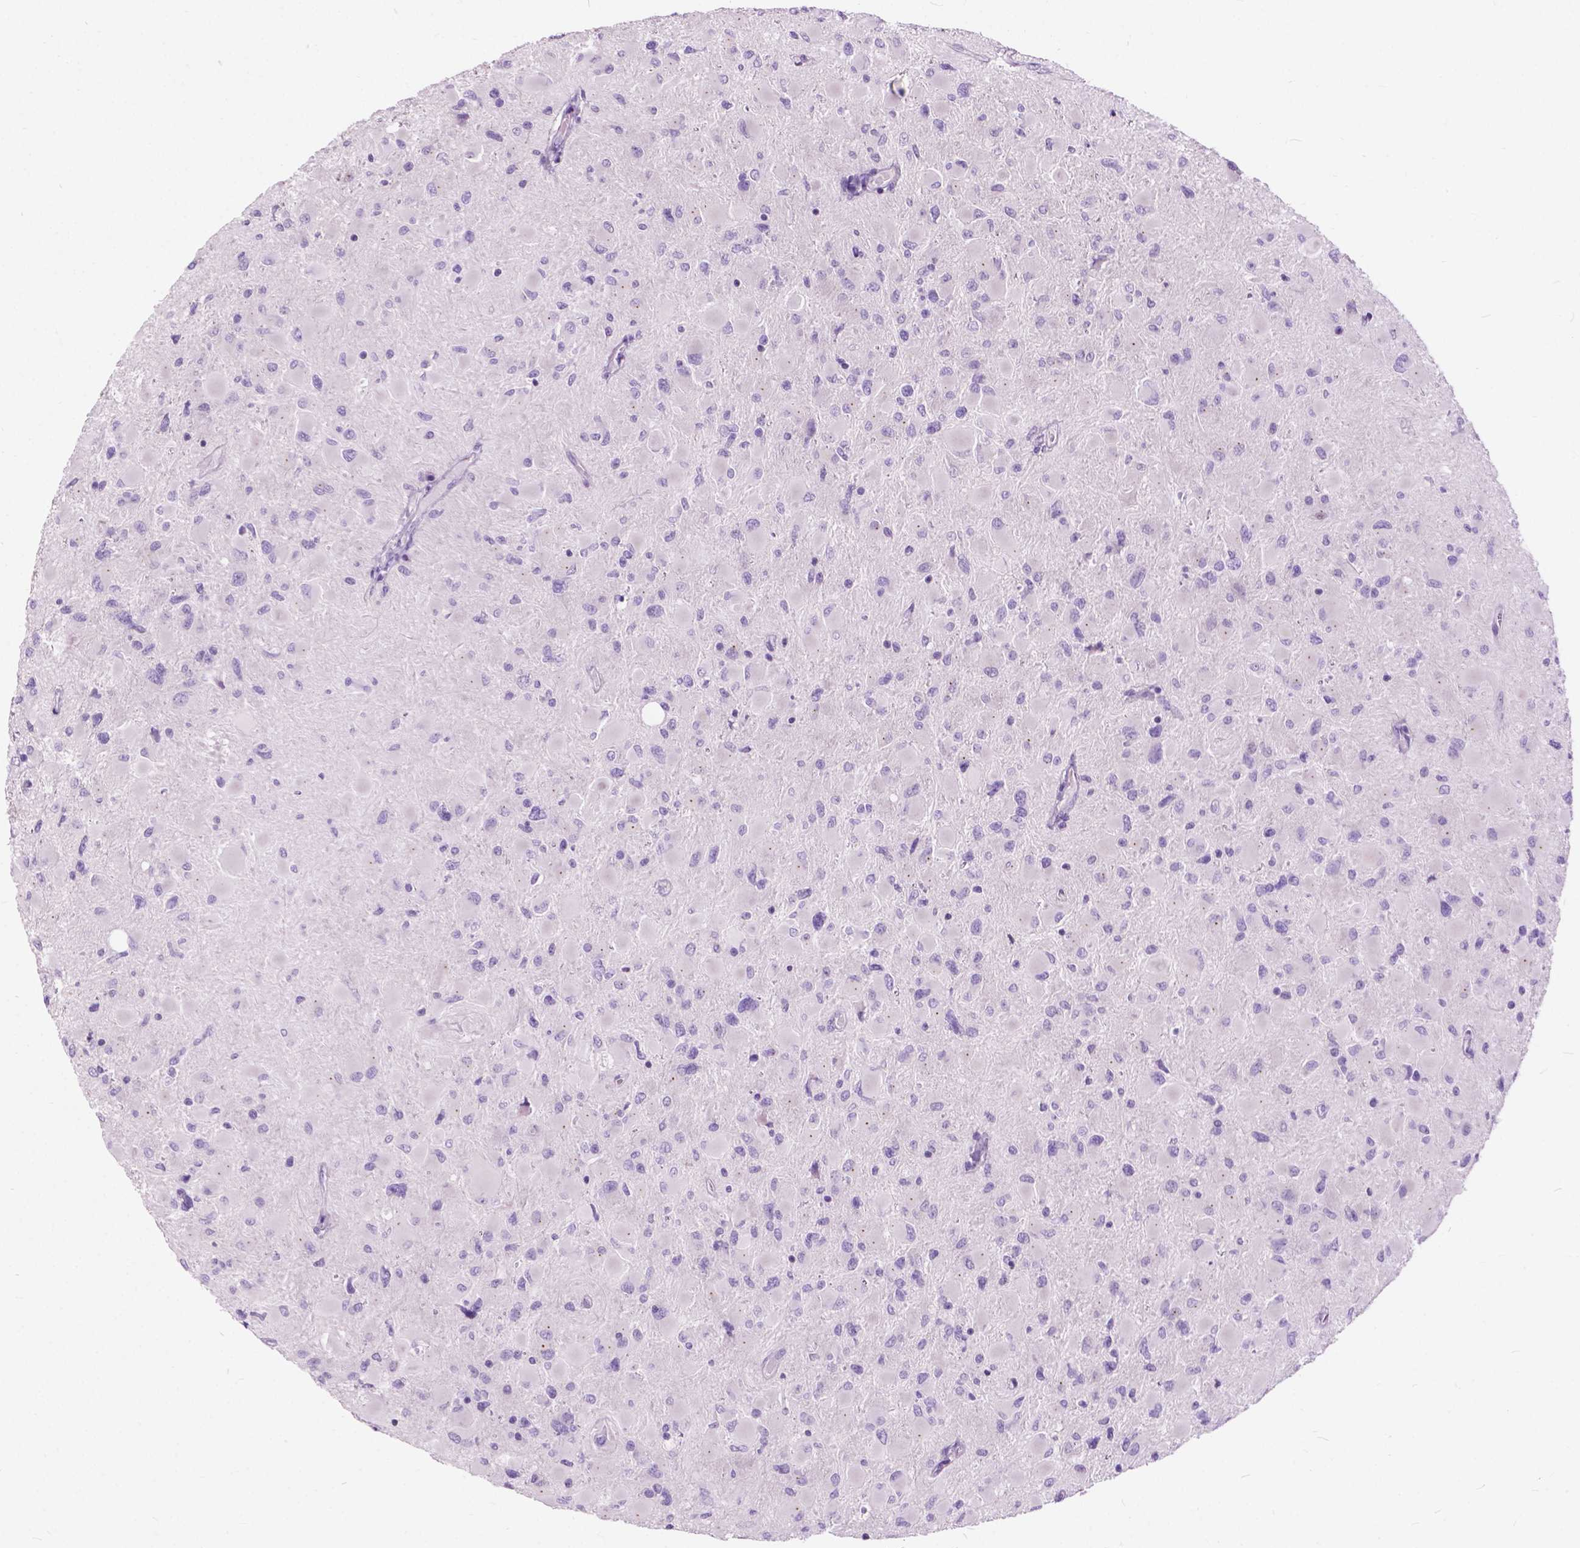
{"staining": {"intensity": "negative", "quantity": "none", "location": "none"}, "tissue": "glioma", "cell_type": "Tumor cells", "image_type": "cancer", "snomed": [{"axis": "morphology", "description": "Glioma, malignant, High grade"}, {"axis": "topography", "description": "Cerebral cortex"}], "caption": "This is an immunohistochemistry histopathology image of human glioma. There is no positivity in tumor cells.", "gene": "PRR35", "patient": {"sex": "female", "age": 36}}